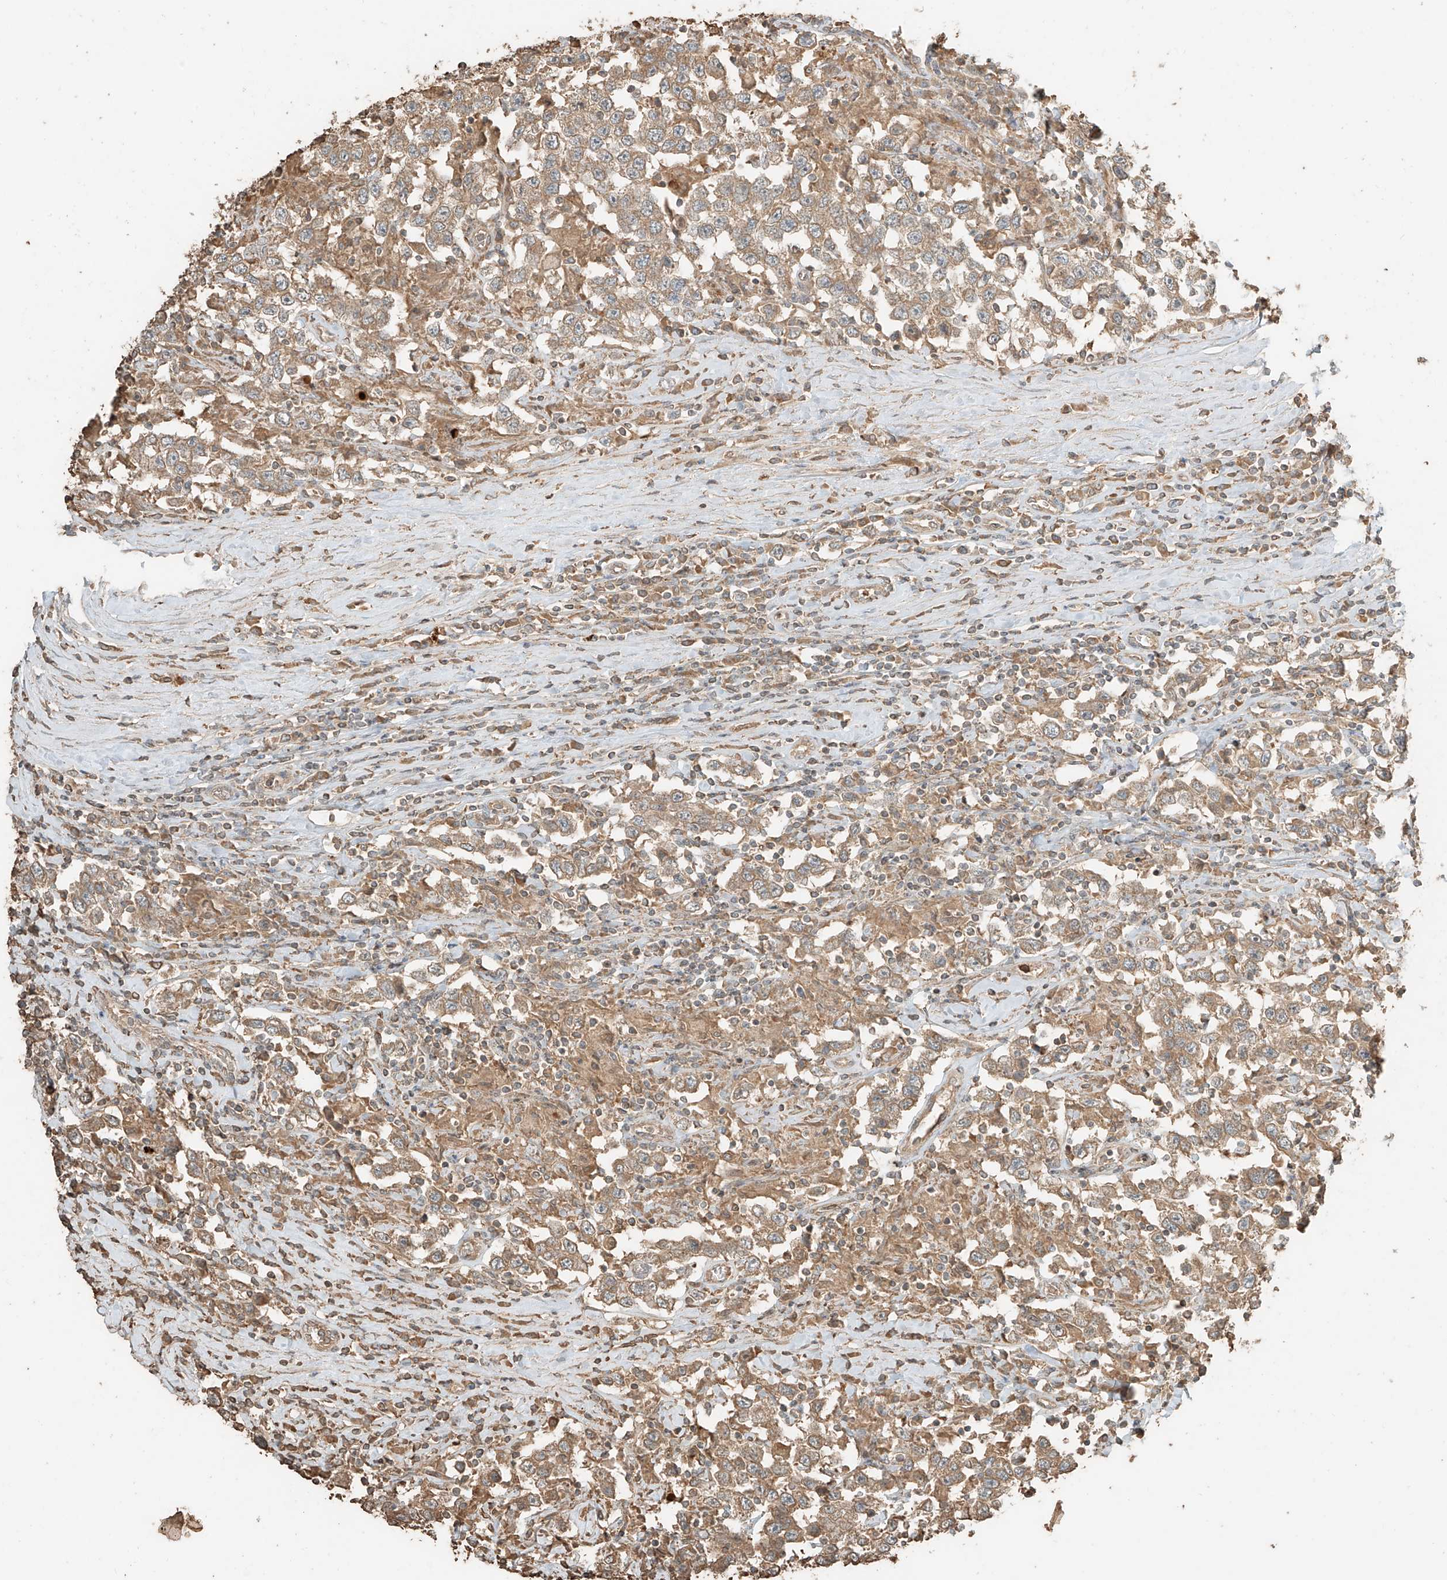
{"staining": {"intensity": "moderate", "quantity": ">75%", "location": "cytoplasmic/membranous"}, "tissue": "testis cancer", "cell_type": "Tumor cells", "image_type": "cancer", "snomed": [{"axis": "morphology", "description": "Seminoma, NOS"}, {"axis": "topography", "description": "Testis"}], "caption": "A histopathology image of testis seminoma stained for a protein shows moderate cytoplasmic/membranous brown staining in tumor cells.", "gene": "RFTN2", "patient": {"sex": "male", "age": 41}}